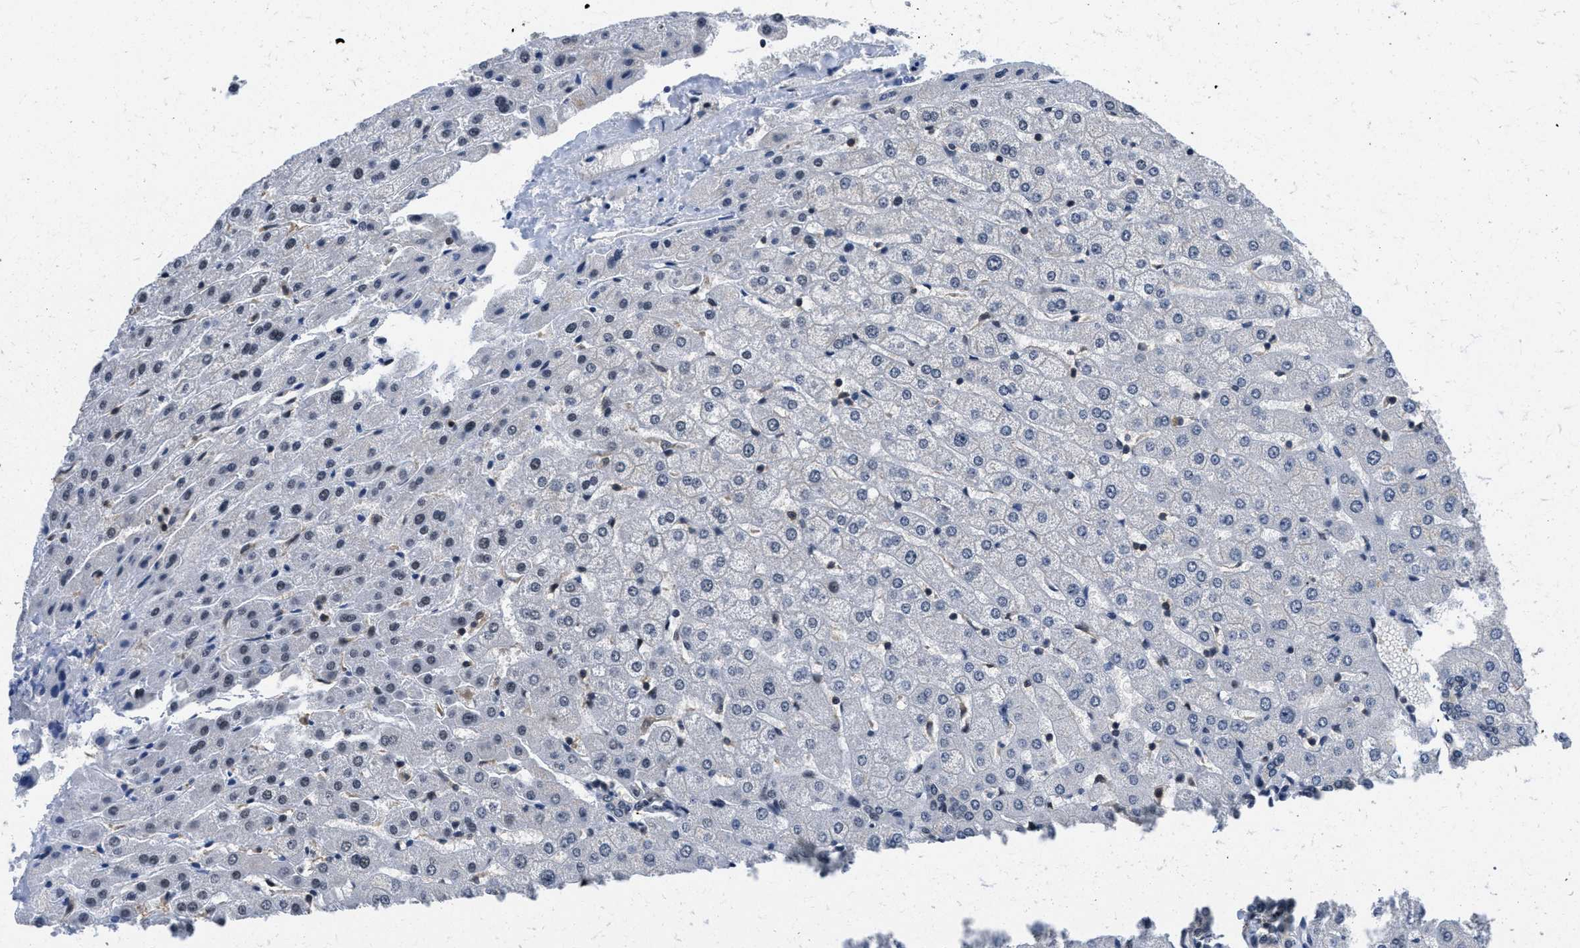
{"staining": {"intensity": "negative", "quantity": "none", "location": "none"}, "tissue": "liver", "cell_type": "Cholangiocytes", "image_type": "normal", "snomed": [{"axis": "morphology", "description": "Normal tissue, NOS"}, {"axis": "morphology", "description": "Fibrosis, NOS"}, {"axis": "topography", "description": "Liver"}], "caption": "This micrograph is of benign liver stained with IHC to label a protein in brown with the nuclei are counter-stained blue. There is no staining in cholangiocytes.", "gene": "CUL4B", "patient": {"sex": "female", "age": 29}}